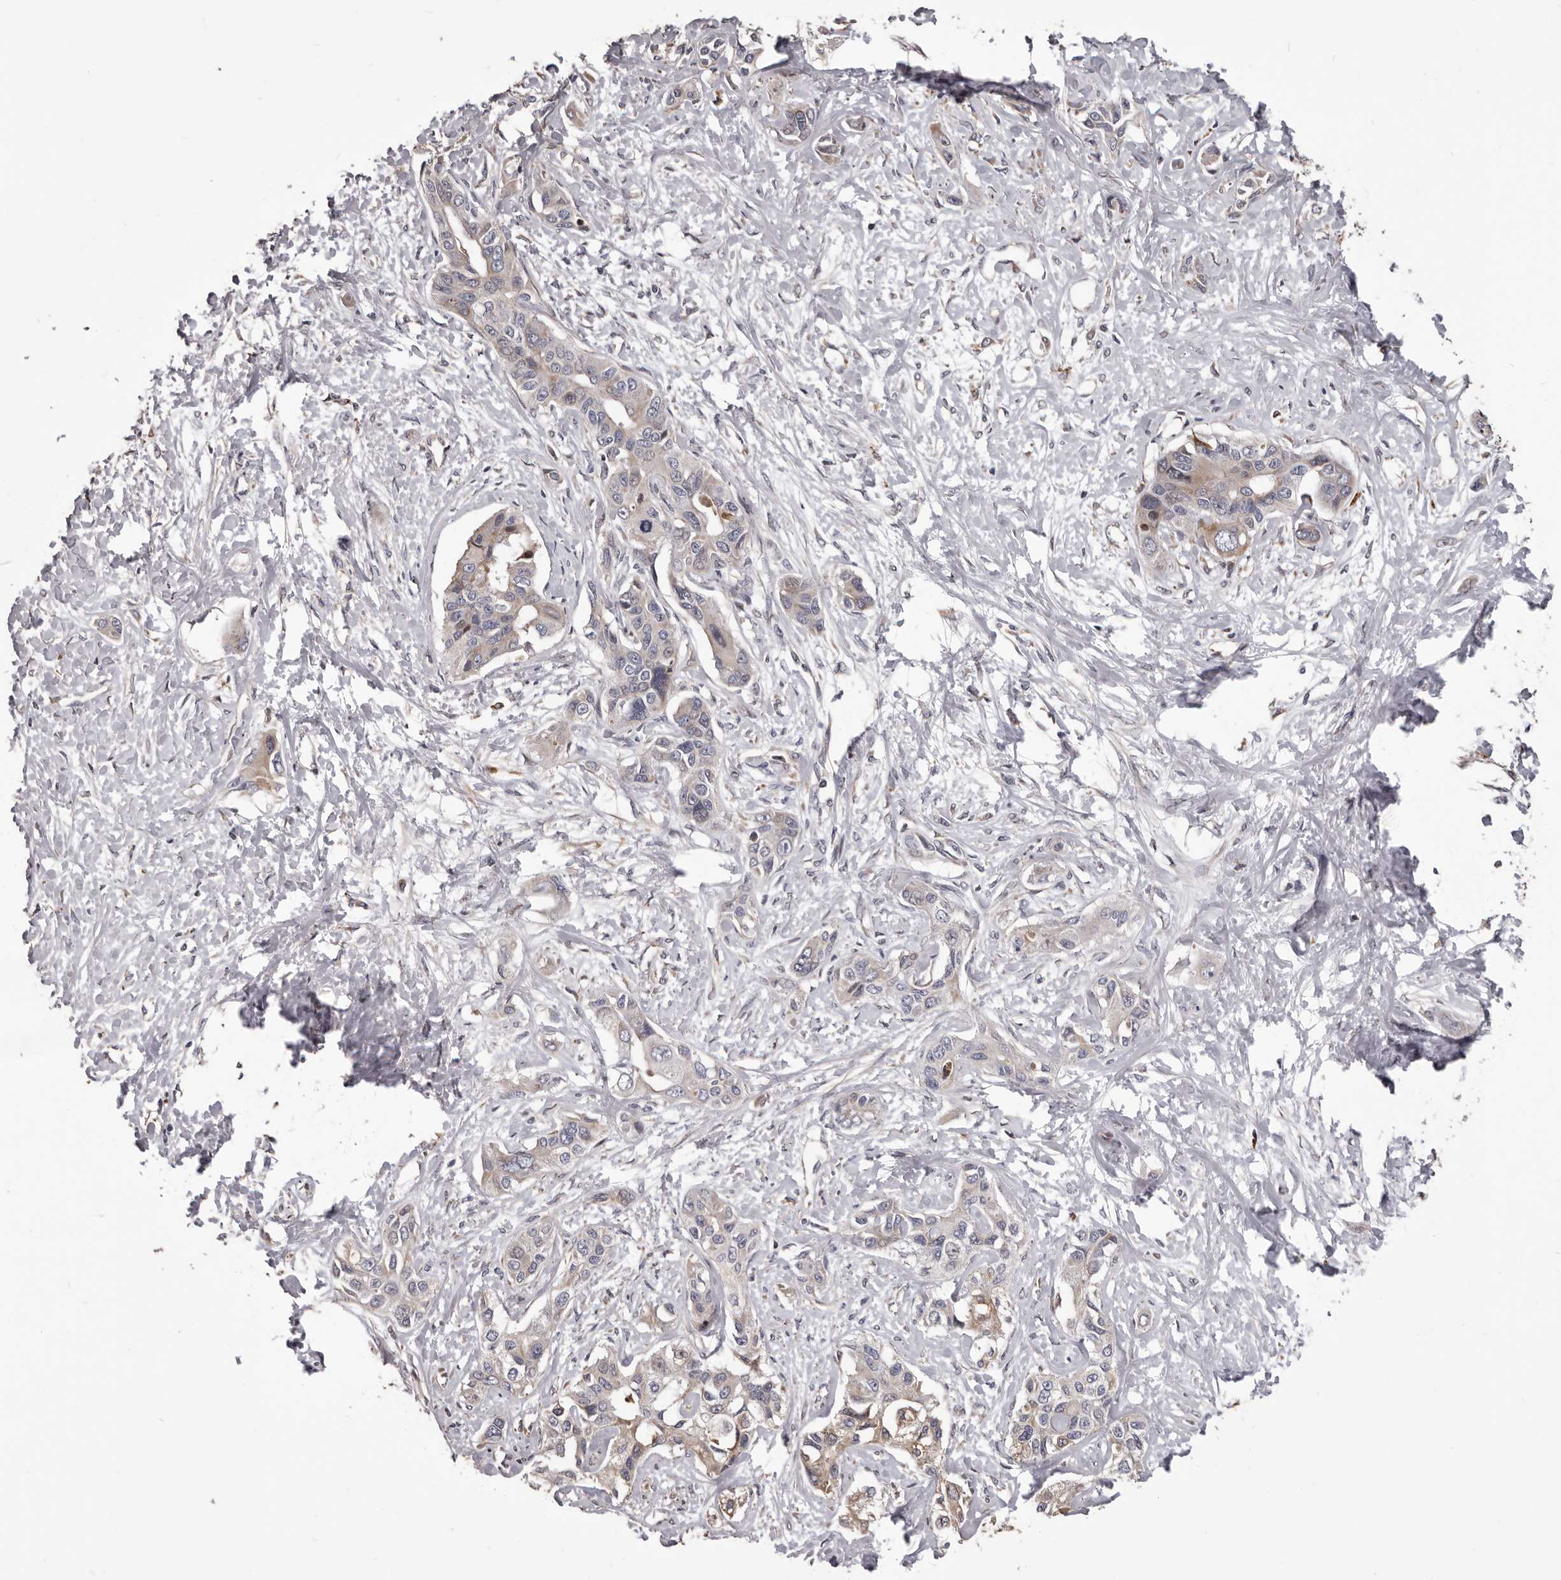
{"staining": {"intensity": "weak", "quantity": "<25%", "location": "cytoplasmic/membranous"}, "tissue": "liver cancer", "cell_type": "Tumor cells", "image_type": "cancer", "snomed": [{"axis": "morphology", "description": "Cholangiocarcinoma"}, {"axis": "topography", "description": "Liver"}], "caption": "High power microscopy photomicrograph of an IHC histopathology image of liver cancer, revealing no significant positivity in tumor cells.", "gene": "CEP104", "patient": {"sex": "male", "age": 59}}